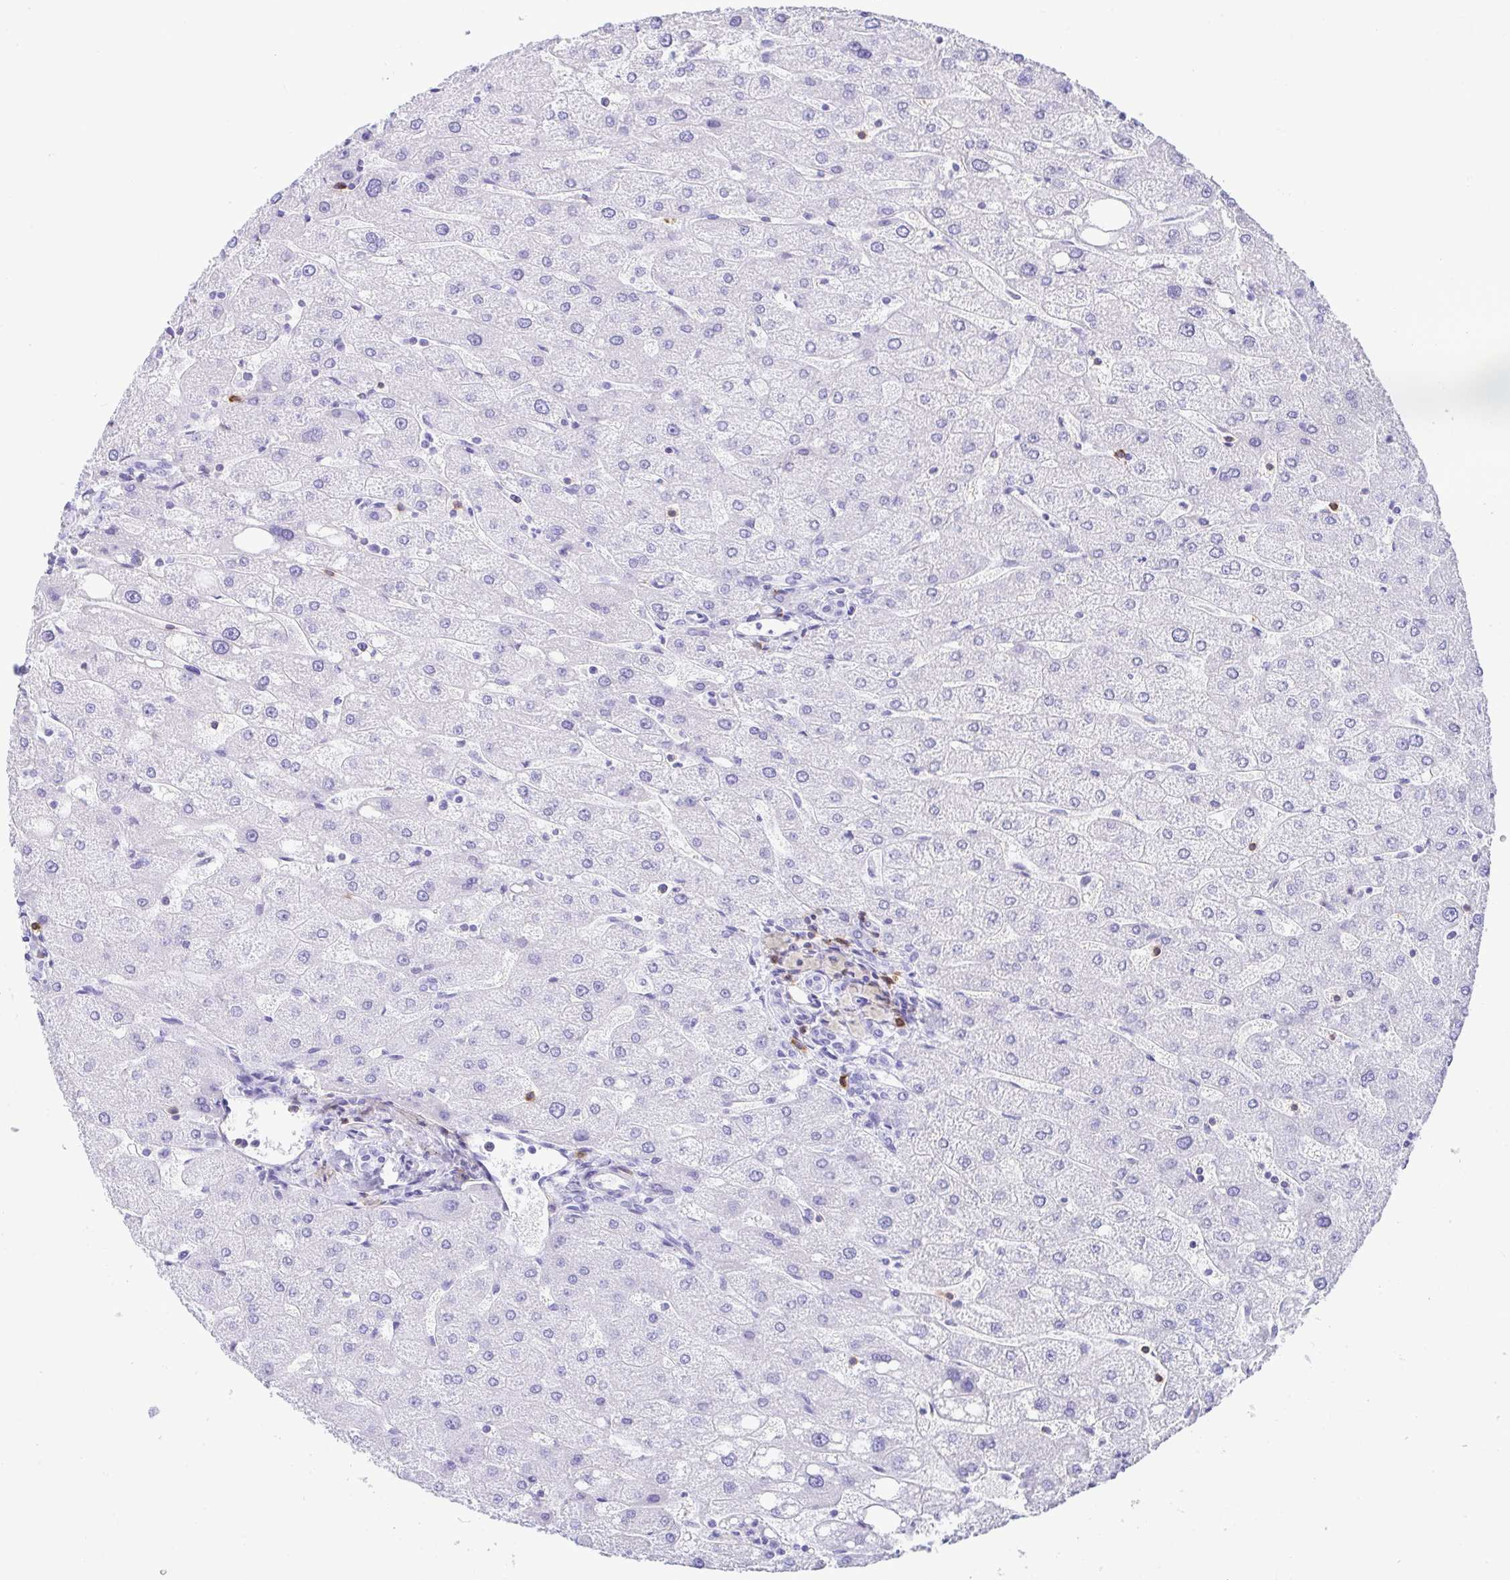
{"staining": {"intensity": "negative", "quantity": "none", "location": "none"}, "tissue": "liver", "cell_type": "Cholangiocytes", "image_type": "normal", "snomed": [{"axis": "morphology", "description": "Normal tissue, NOS"}, {"axis": "topography", "description": "Liver"}], "caption": "Liver stained for a protein using immunohistochemistry (IHC) displays no positivity cholangiocytes.", "gene": "CD5", "patient": {"sex": "male", "age": 67}}